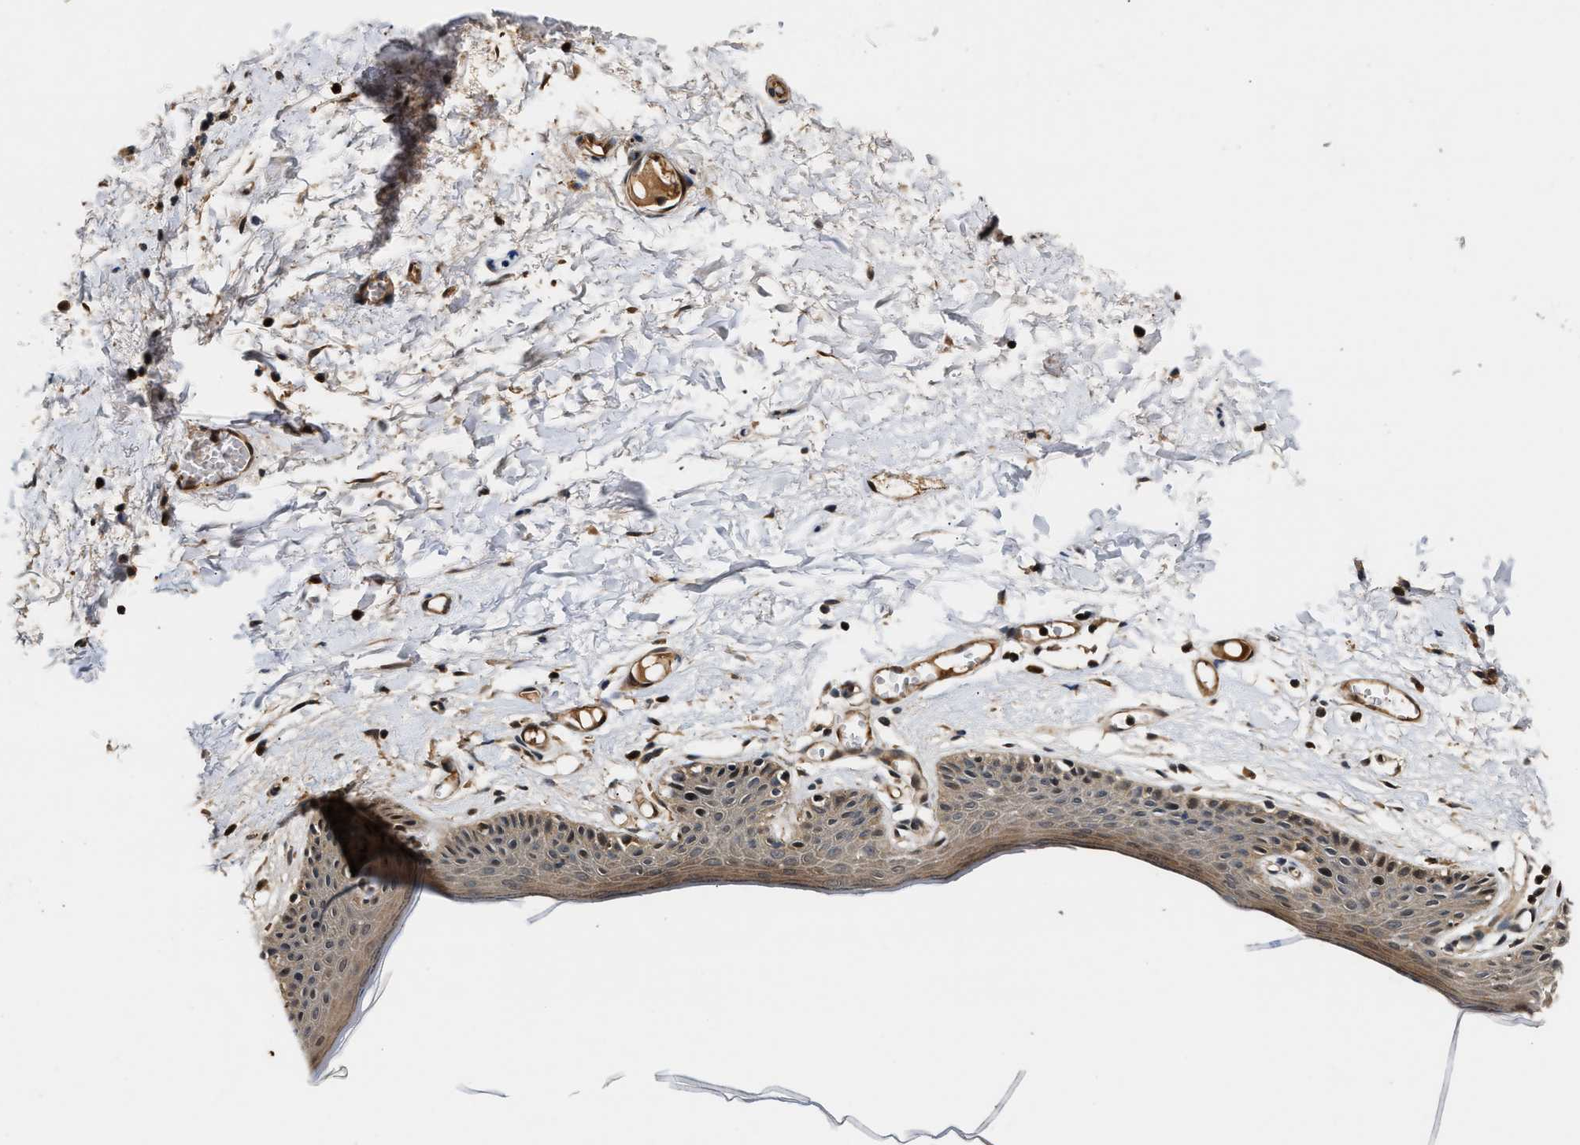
{"staining": {"intensity": "moderate", "quantity": "<25%", "location": "cytoplasmic/membranous,nuclear"}, "tissue": "skin", "cell_type": "Epidermal cells", "image_type": "normal", "snomed": [{"axis": "morphology", "description": "Normal tissue, NOS"}, {"axis": "topography", "description": "Vulva"}], "caption": "Protein staining shows moderate cytoplasmic/membranous,nuclear expression in approximately <25% of epidermal cells in benign skin. (brown staining indicates protein expression, while blue staining denotes nuclei).", "gene": "TUT7", "patient": {"sex": "female", "age": 54}}